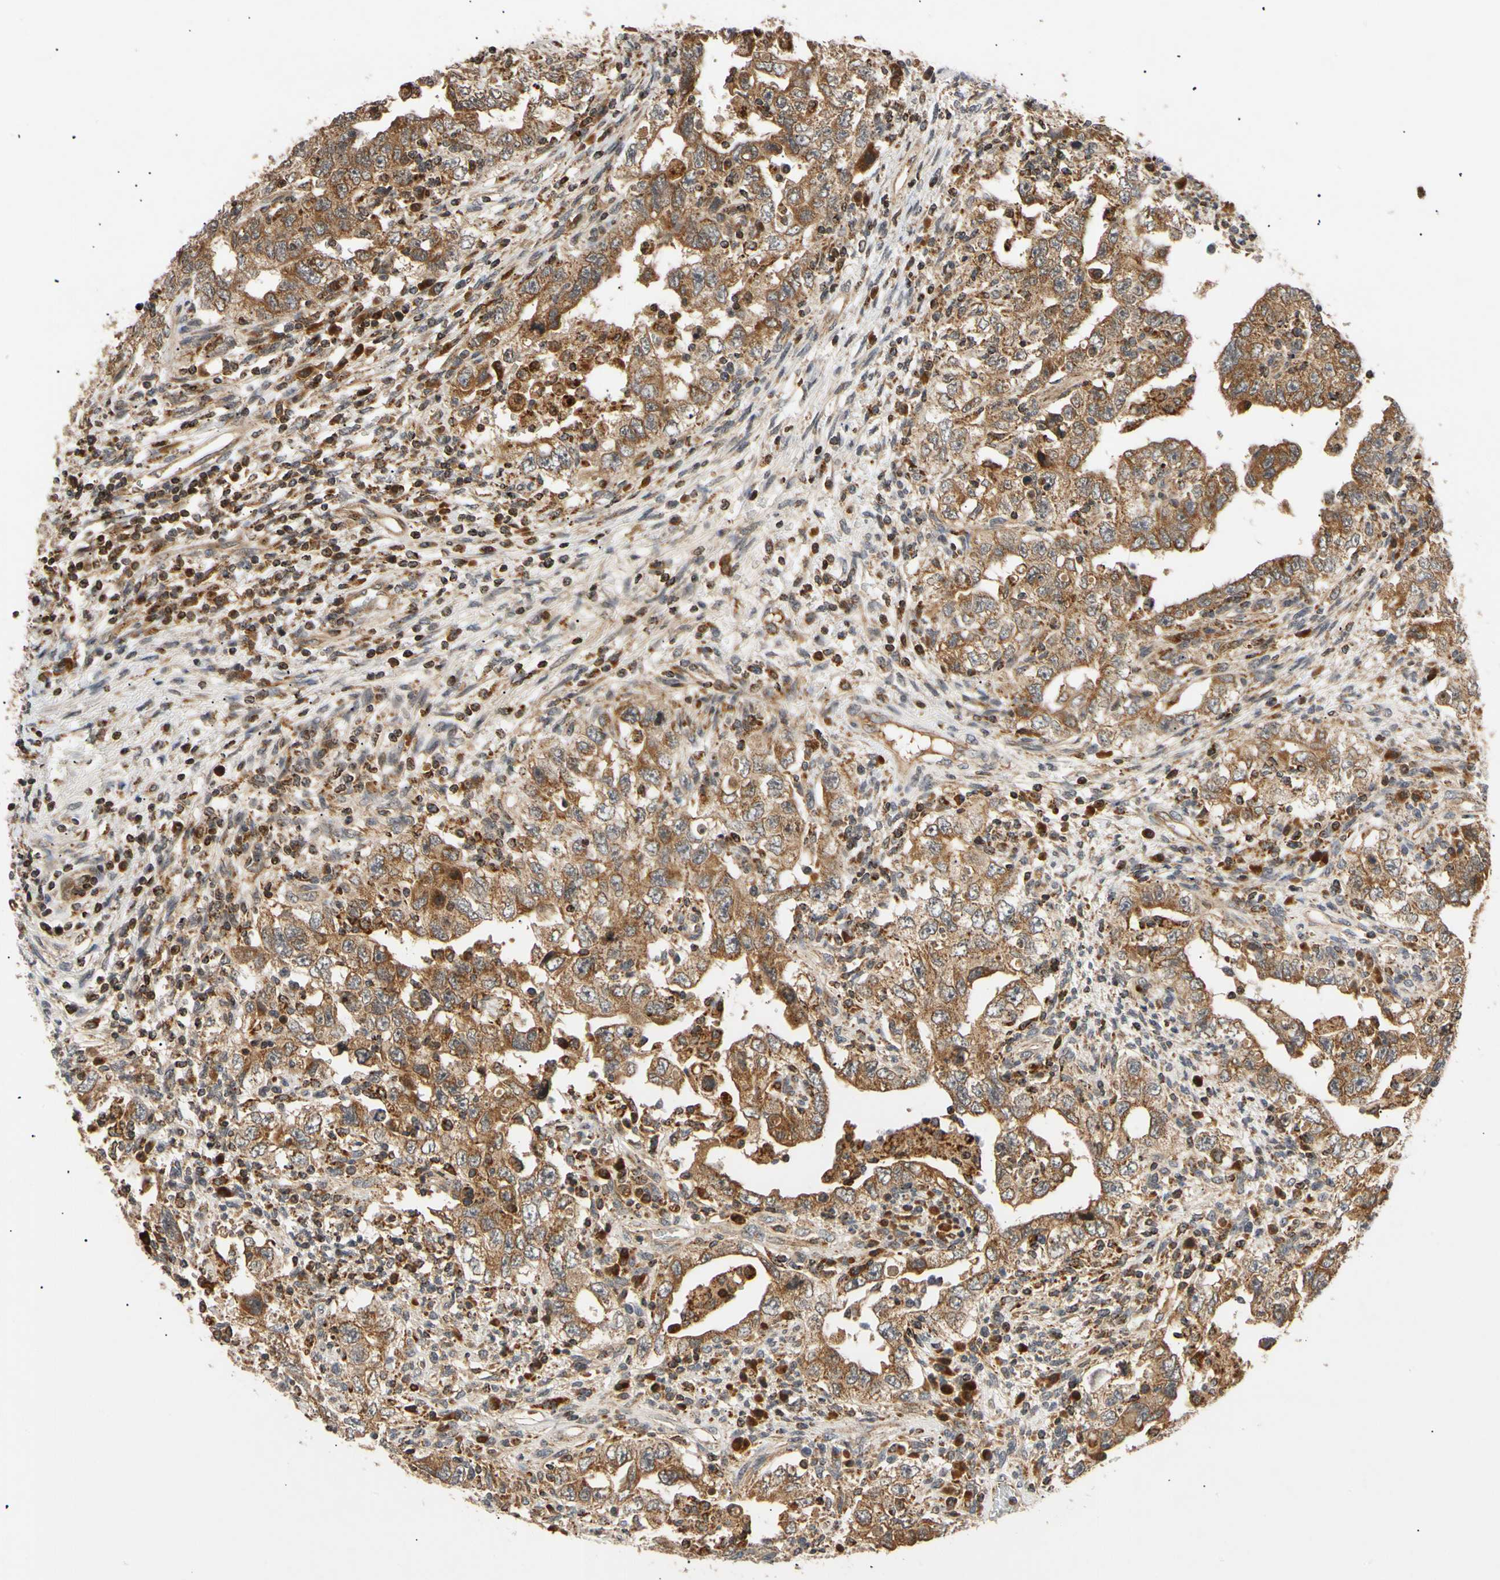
{"staining": {"intensity": "strong", "quantity": ">75%", "location": "cytoplasmic/membranous"}, "tissue": "testis cancer", "cell_type": "Tumor cells", "image_type": "cancer", "snomed": [{"axis": "morphology", "description": "Carcinoma, Embryonal, NOS"}, {"axis": "topography", "description": "Testis"}], "caption": "A photomicrograph showing strong cytoplasmic/membranous positivity in about >75% of tumor cells in testis embryonal carcinoma, as visualized by brown immunohistochemical staining.", "gene": "MRPS22", "patient": {"sex": "male", "age": 26}}